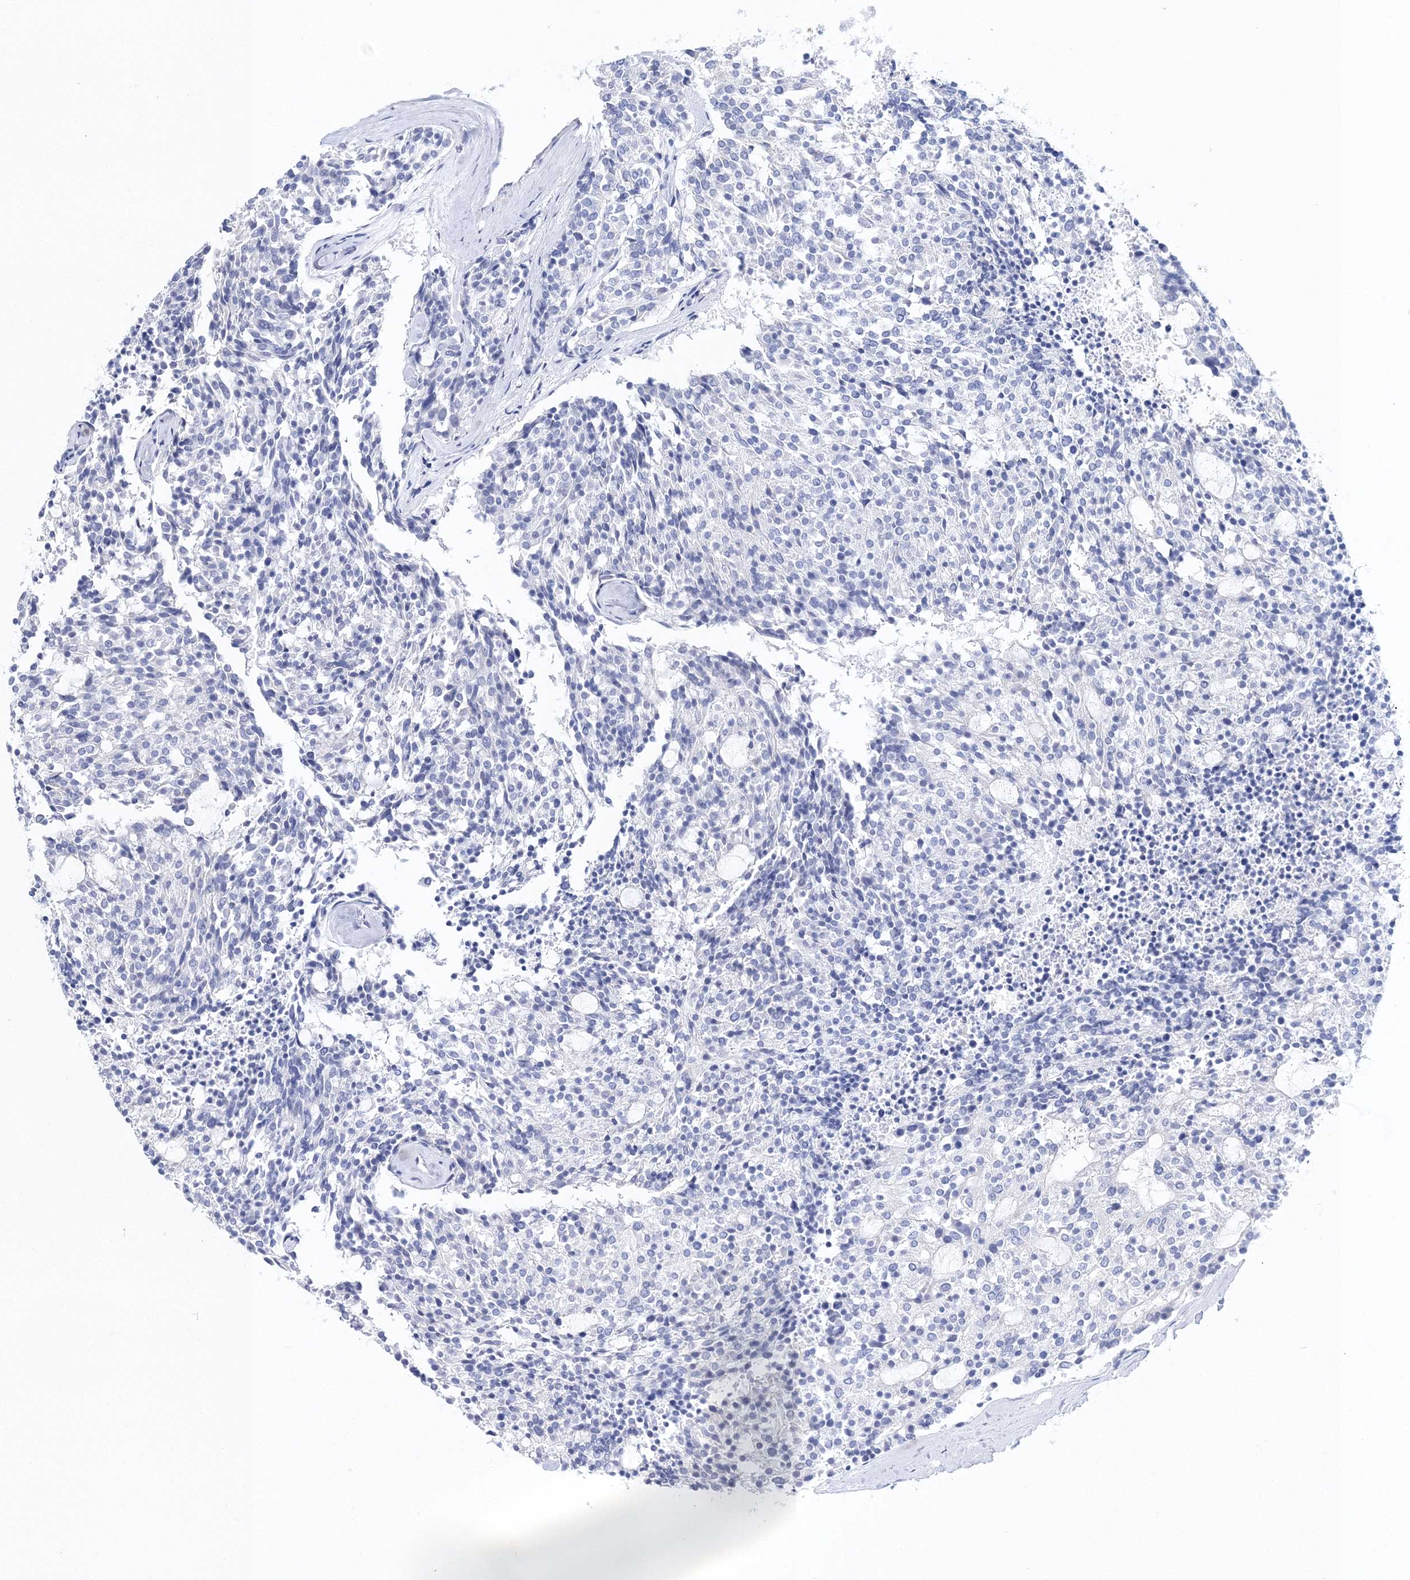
{"staining": {"intensity": "negative", "quantity": "none", "location": "none"}, "tissue": "carcinoid", "cell_type": "Tumor cells", "image_type": "cancer", "snomed": [{"axis": "morphology", "description": "Carcinoid, malignant, NOS"}, {"axis": "topography", "description": "Pancreas"}], "caption": "Histopathology image shows no protein staining in tumor cells of carcinoid tissue.", "gene": "MYOZ2", "patient": {"sex": "female", "age": 54}}